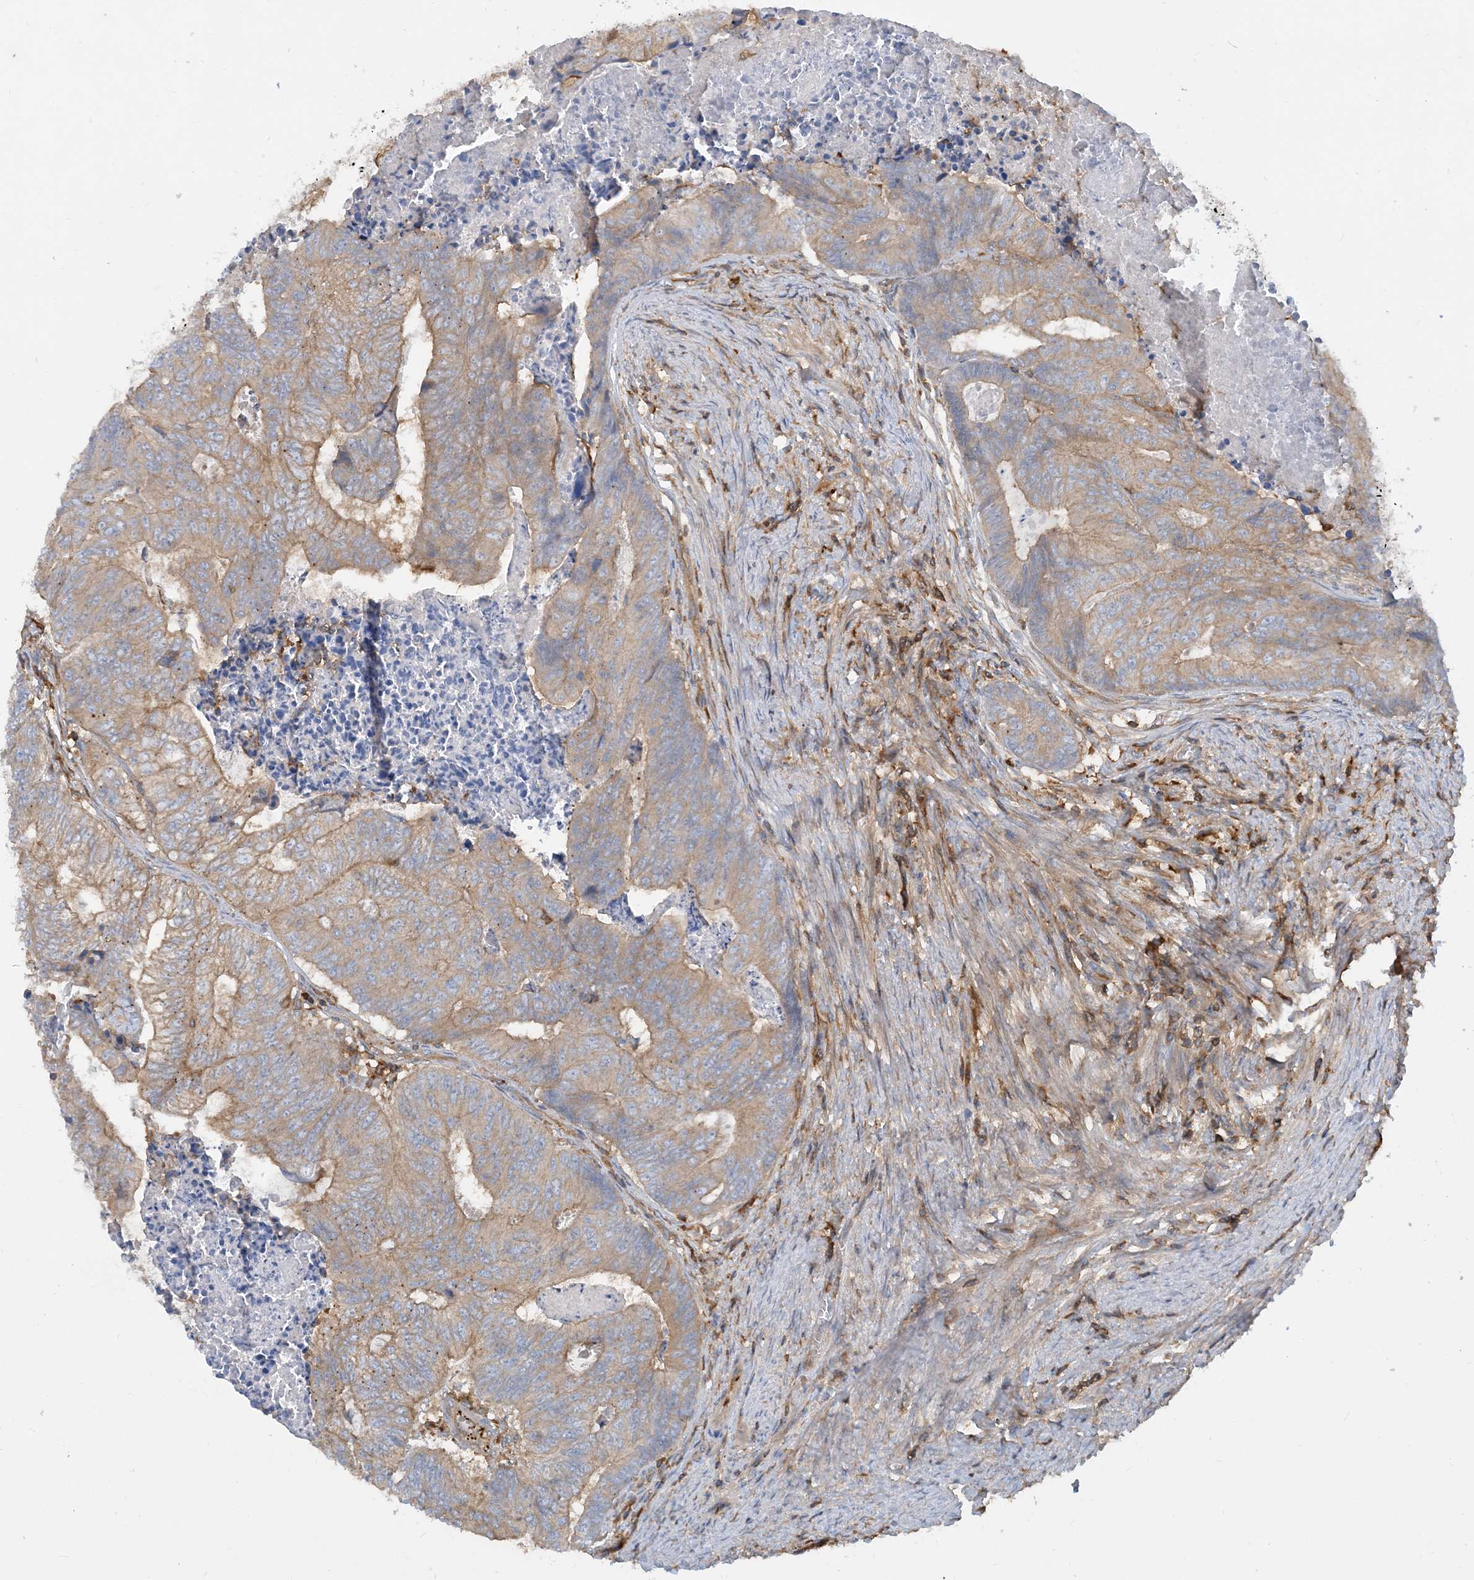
{"staining": {"intensity": "weak", "quantity": "25%-75%", "location": "cytoplasmic/membranous"}, "tissue": "colorectal cancer", "cell_type": "Tumor cells", "image_type": "cancer", "snomed": [{"axis": "morphology", "description": "Adenocarcinoma, NOS"}, {"axis": "topography", "description": "Colon"}], "caption": "Weak cytoplasmic/membranous protein expression is present in about 25%-75% of tumor cells in colorectal cancer (adenocarcinoma). (IHC, brightfield microscopy, high magnification).", "gene": "SFMBT2", "patient": {"sex": "female", "age": 67}}